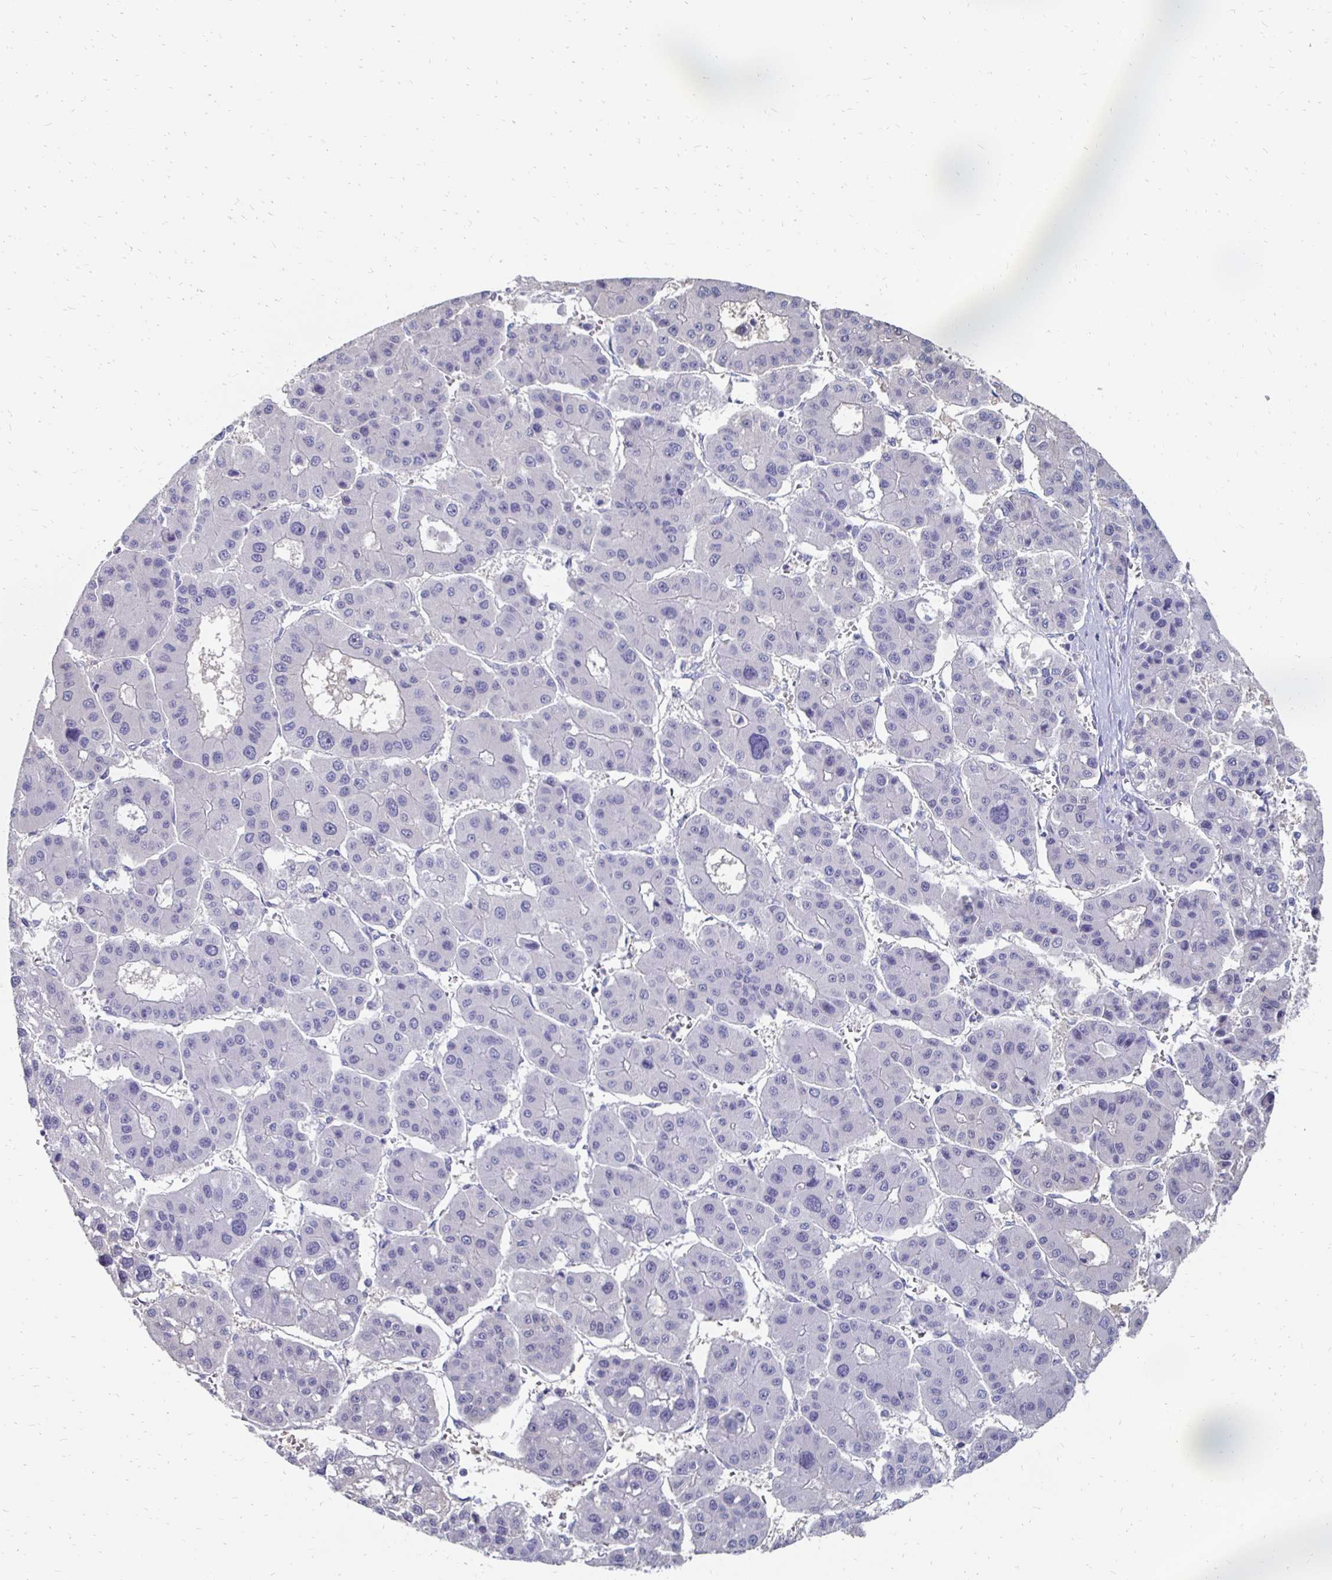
{"staining": {"intensity": "negative", "quantity": "none", "location": "none"}, "tissue": "liver cancer", "cell_type": "Tumor cells", "image_type": "cancer", "snomed": [{"axis": "morphology", "description": "Carcinoma, Hepatocellular, NOS"}, {"axis": "topography", "description": "Liver"}], "caption": "Immunohistochemical staining of liver hepatocellular carcinoma displays no significant positivity in tumor cells.", "gene": "SYCP3", "patient": {"sex": "male", "age": 73}}